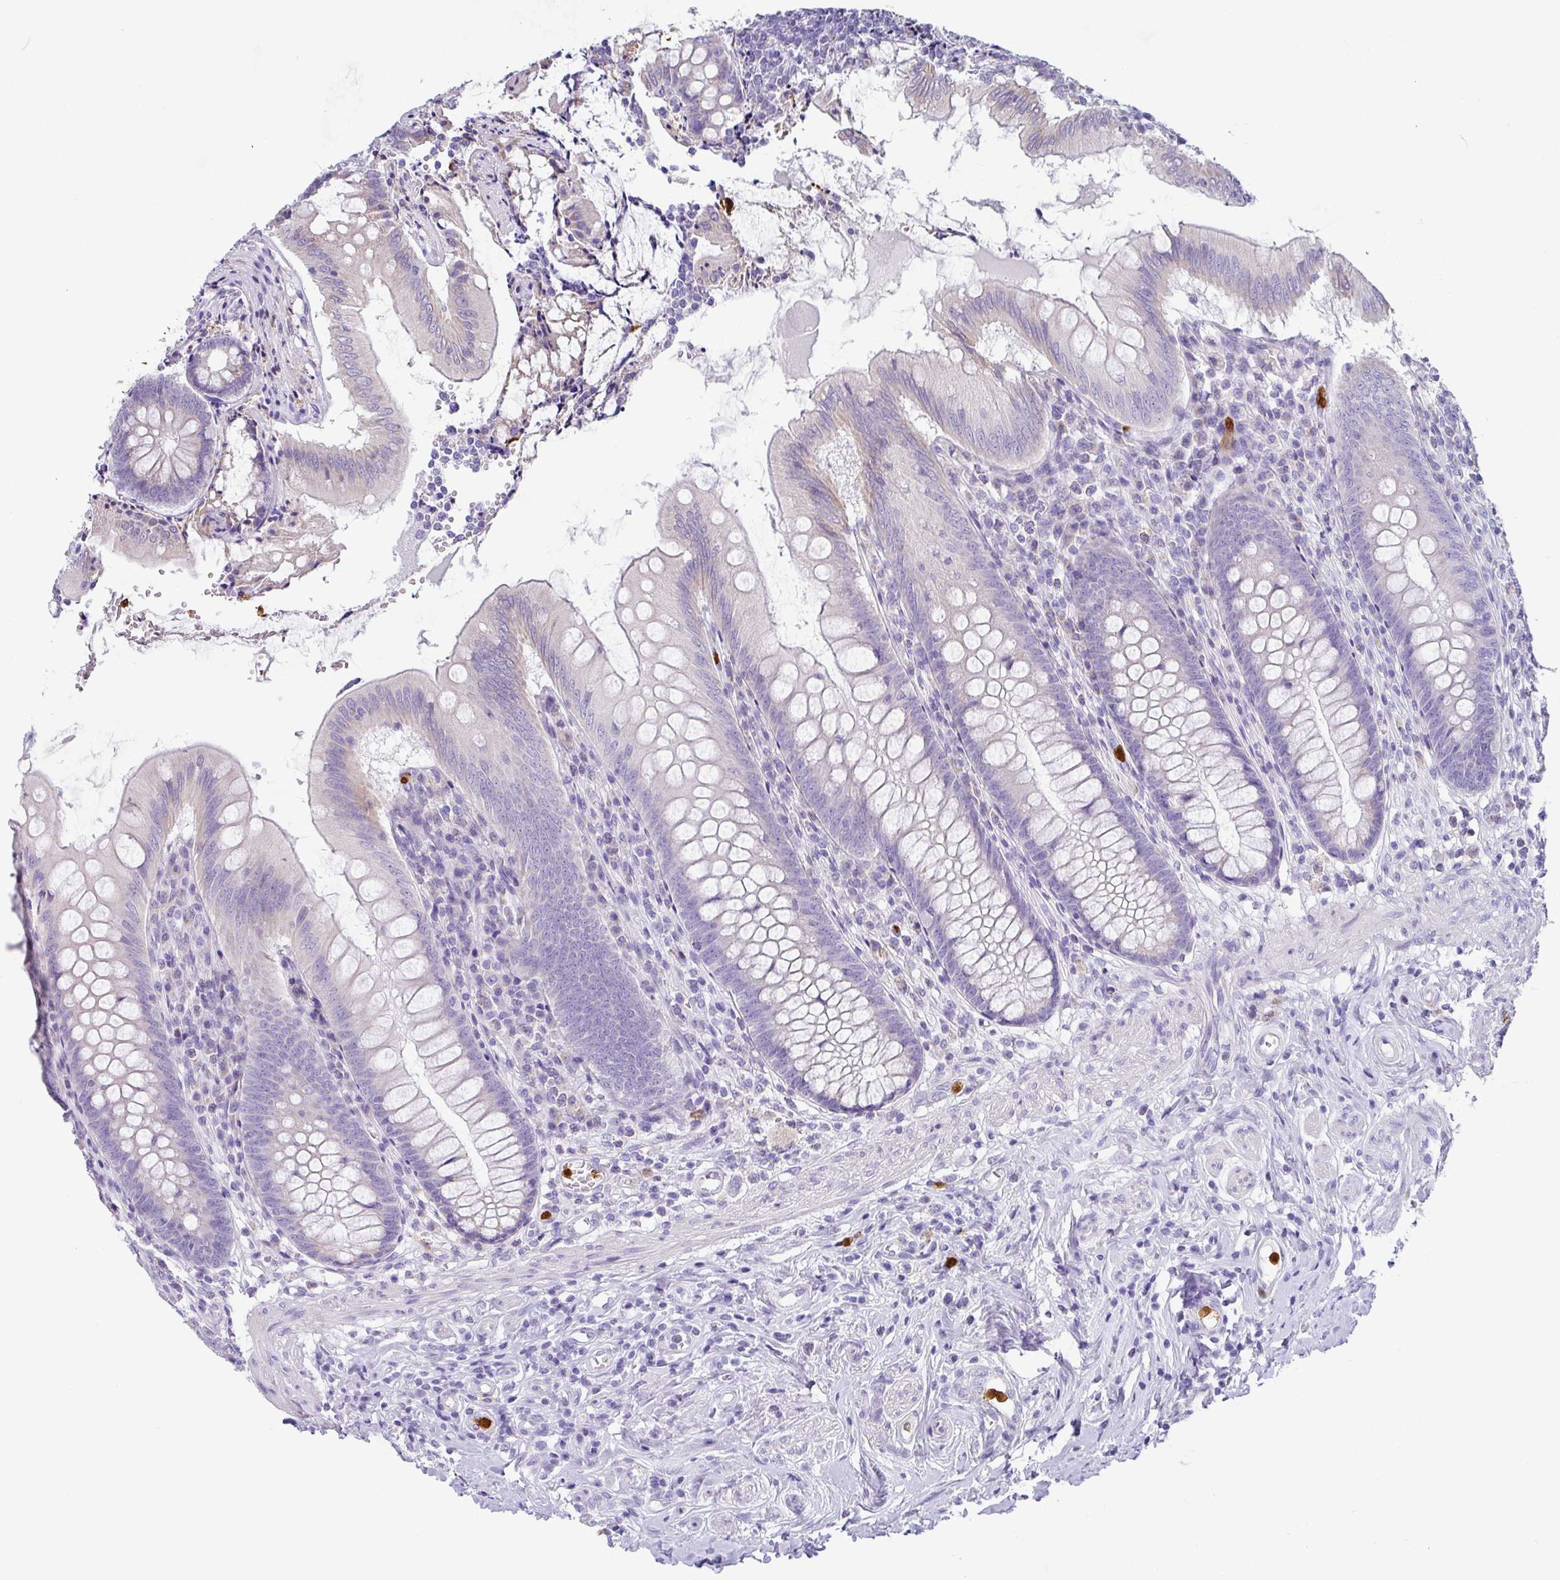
{"staining": {"intensity": "negative", "quantity": "none", "location": "none"}, "tissue": "appendix", "cell_type": "Glandular cells", "image_type": "normal", "snomed": [{"axis": "morphology", "description": "Normal tissue, NOS"}, {"axis": "topography", "description": "Appendix"}], "caption": "Immunohistochemistry image of normal appendix: human appendix stained with DAB (3,3'-diaminobenzidine) exhibits no significant protein expression in glandular cells. (Brightfield microscopy of DAB (3,3'-diaminobenzidine) immunohistochemistry (IHC) at high magnification).", "gene": "SH2D3C", "patient": {"sex": "female", "age": 51}}